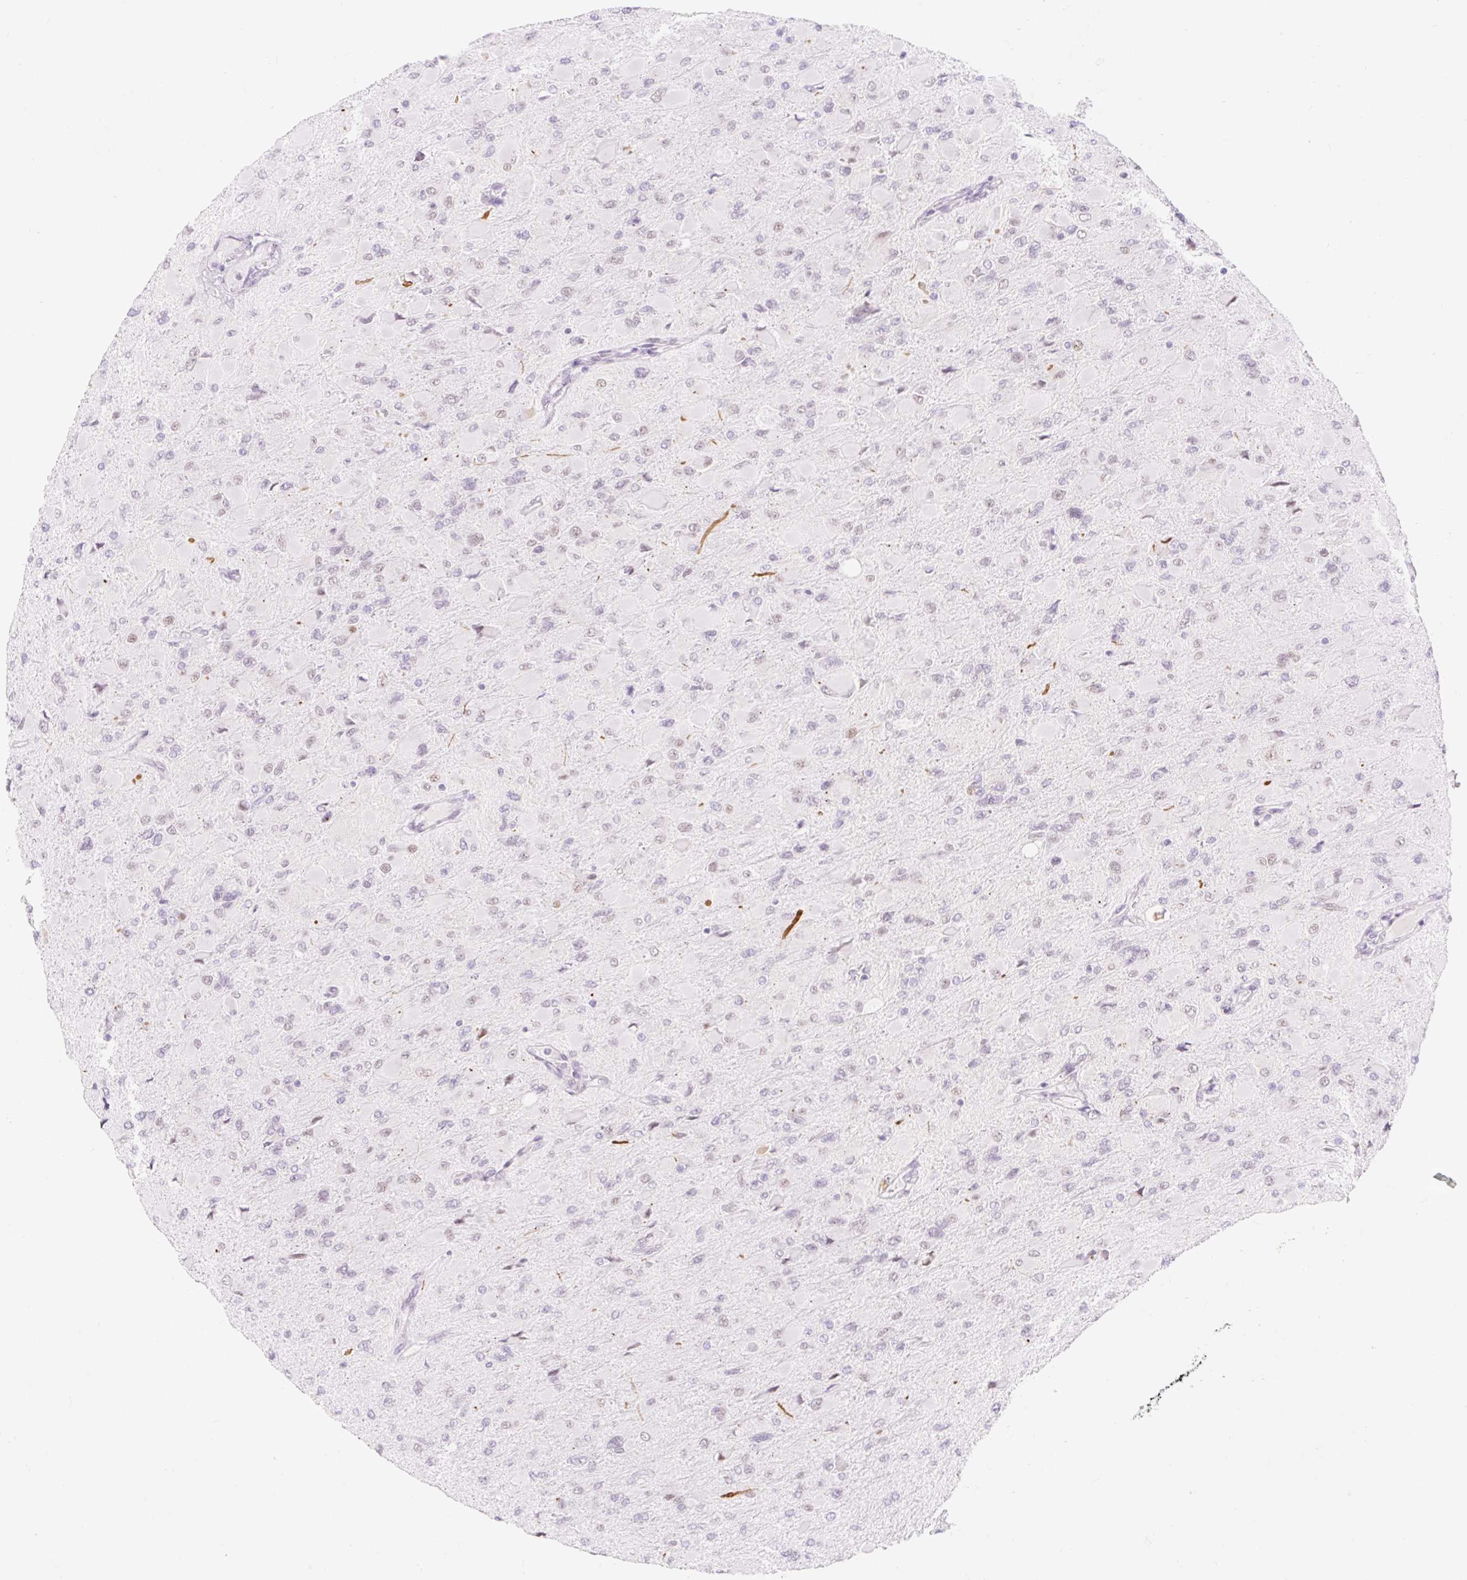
{"staining": {"intensity": "negative", "quantity": "none", "location": "none"}, "tissue": "glioma", "cell_type": "Tumor cells", "image_type": "cancer", "snomed": [{"axis": "morphology", "description": "Glioma, malignant, High grade"}, {"axis": "topography", "description": "Cerebral cortex"}], "caption": "A photomicrograph of glioma stained for a protein reveals no brown staining in tumor cells. Nuclei are stained in blue.", "gene": "H2BW1", "patient": {"sex": "female", "age": 36}}